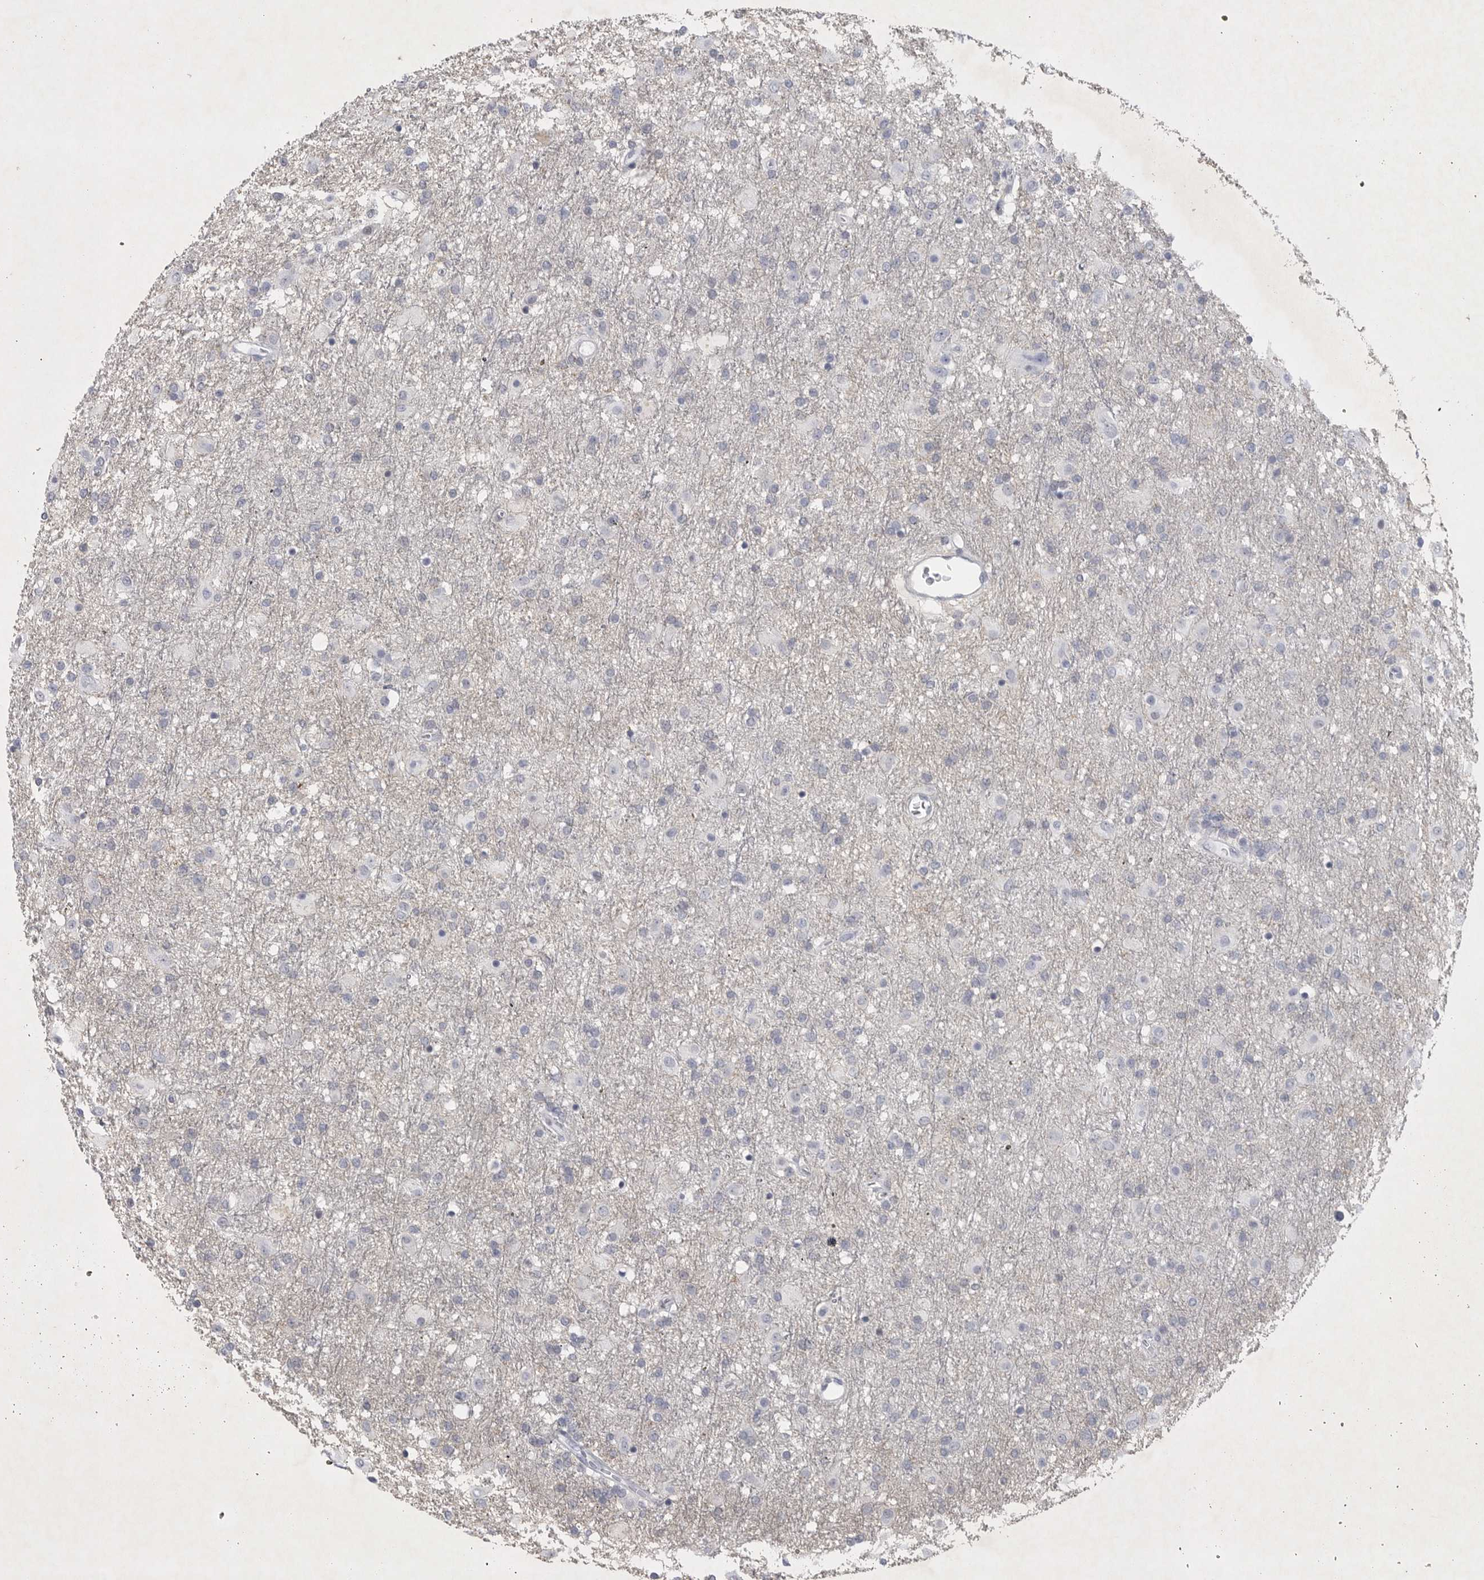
{"staining": {"intensity": "negative", "quantity": "none", "location": "none"}, "tissue": "glioma", "cell_type": "Tumor cells", "image_type": "cancer", "snomed": [{"axis": "morphology", "description": "Glioma, malignant, Low grade"}, {"axis": "topography", "description": "Brain"}], "caption": "The immunohistochemistry image has no significant staining in tumor cells of low-grade glioma (malignant) tissue.", "gene": "TNR", "patient": {"sex": "male", "age": 65}}